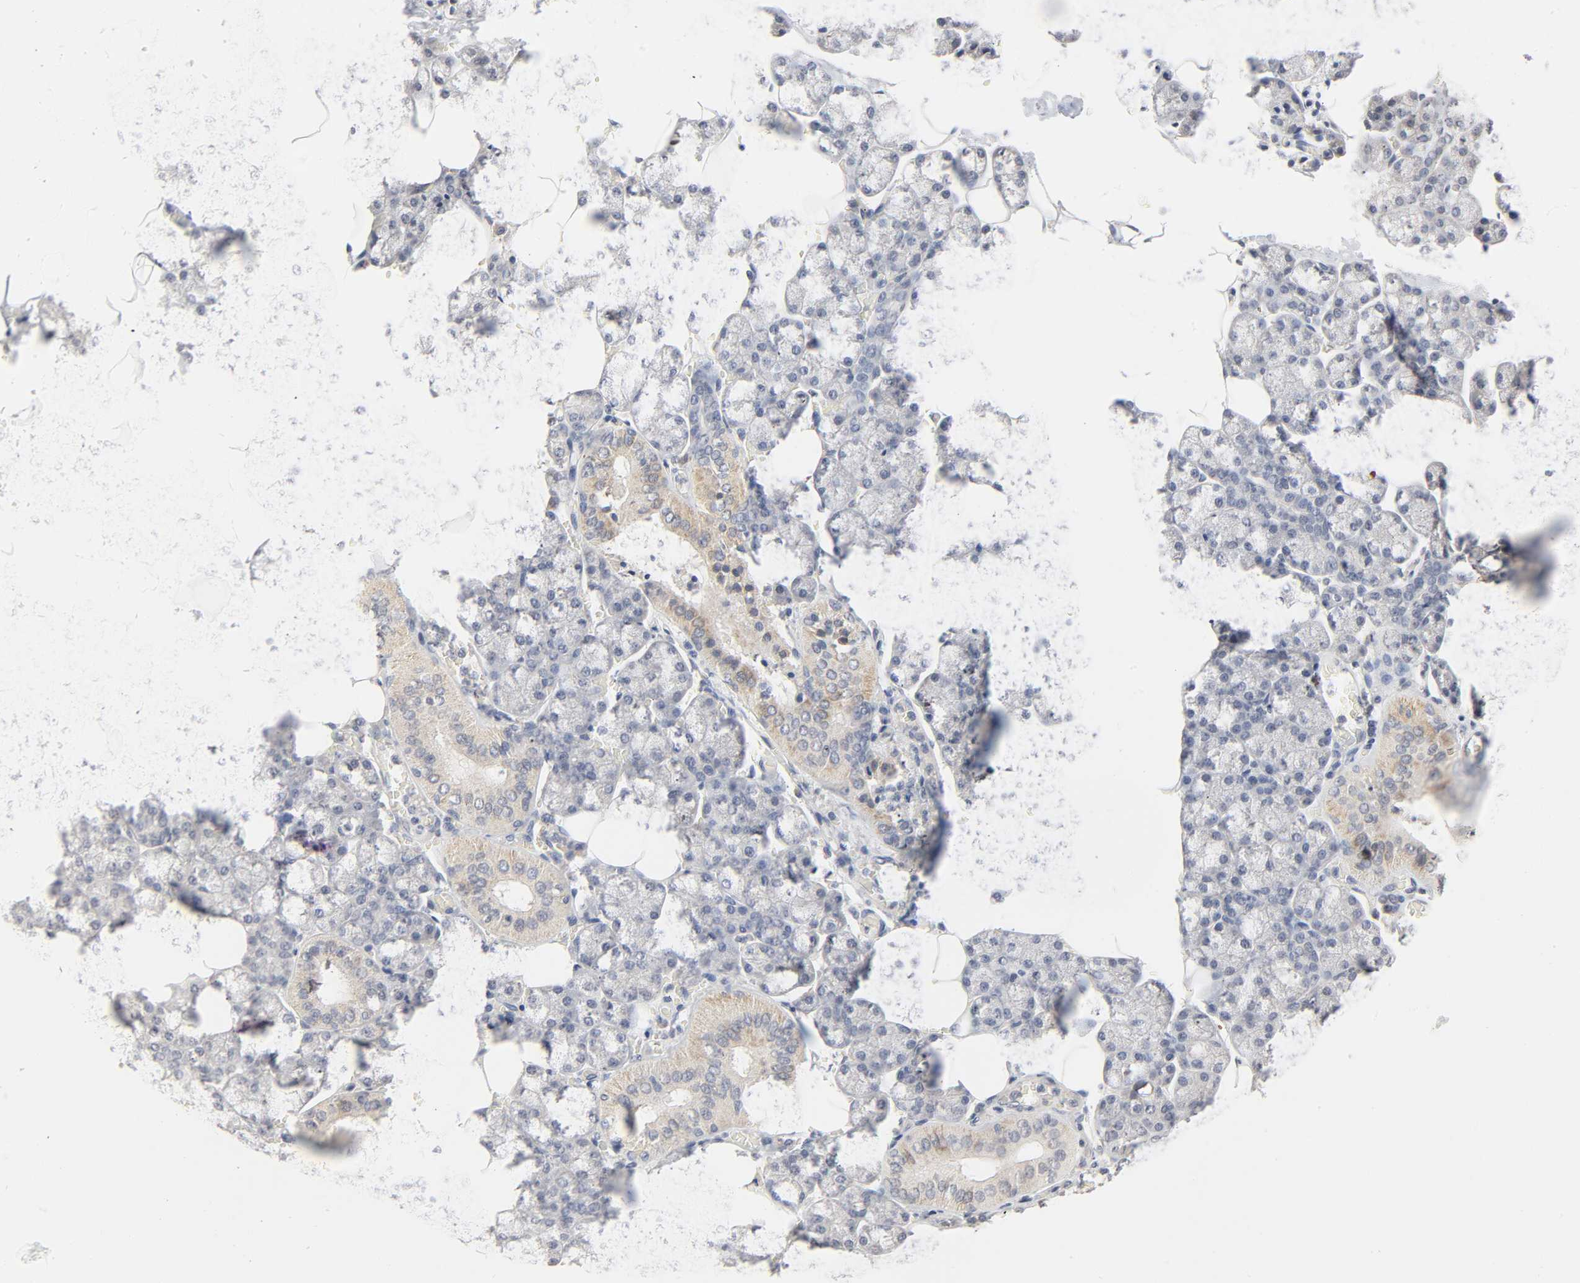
{"staining": {"intensity": "weak", "quantity": "<25%", "location": "cytoplasmic/membranous"}, "tissue": "salivary gland", "cell_type": "Glandular cells", "image_type": "normal", "snomed": [{"axis": "morphology", "description": "Normal tissue, NOS"}, {"axis": "topography", "description": "Lymph node"}, {"axis": "topography", "description": "Salivary gland"}], "caption": "DAB immunohistochemical staining of benign salivary gland exhibits no significant expression in glandular cells.", "gene": "CLEC4E", "patient": {"sex": "male", "age": 8}}